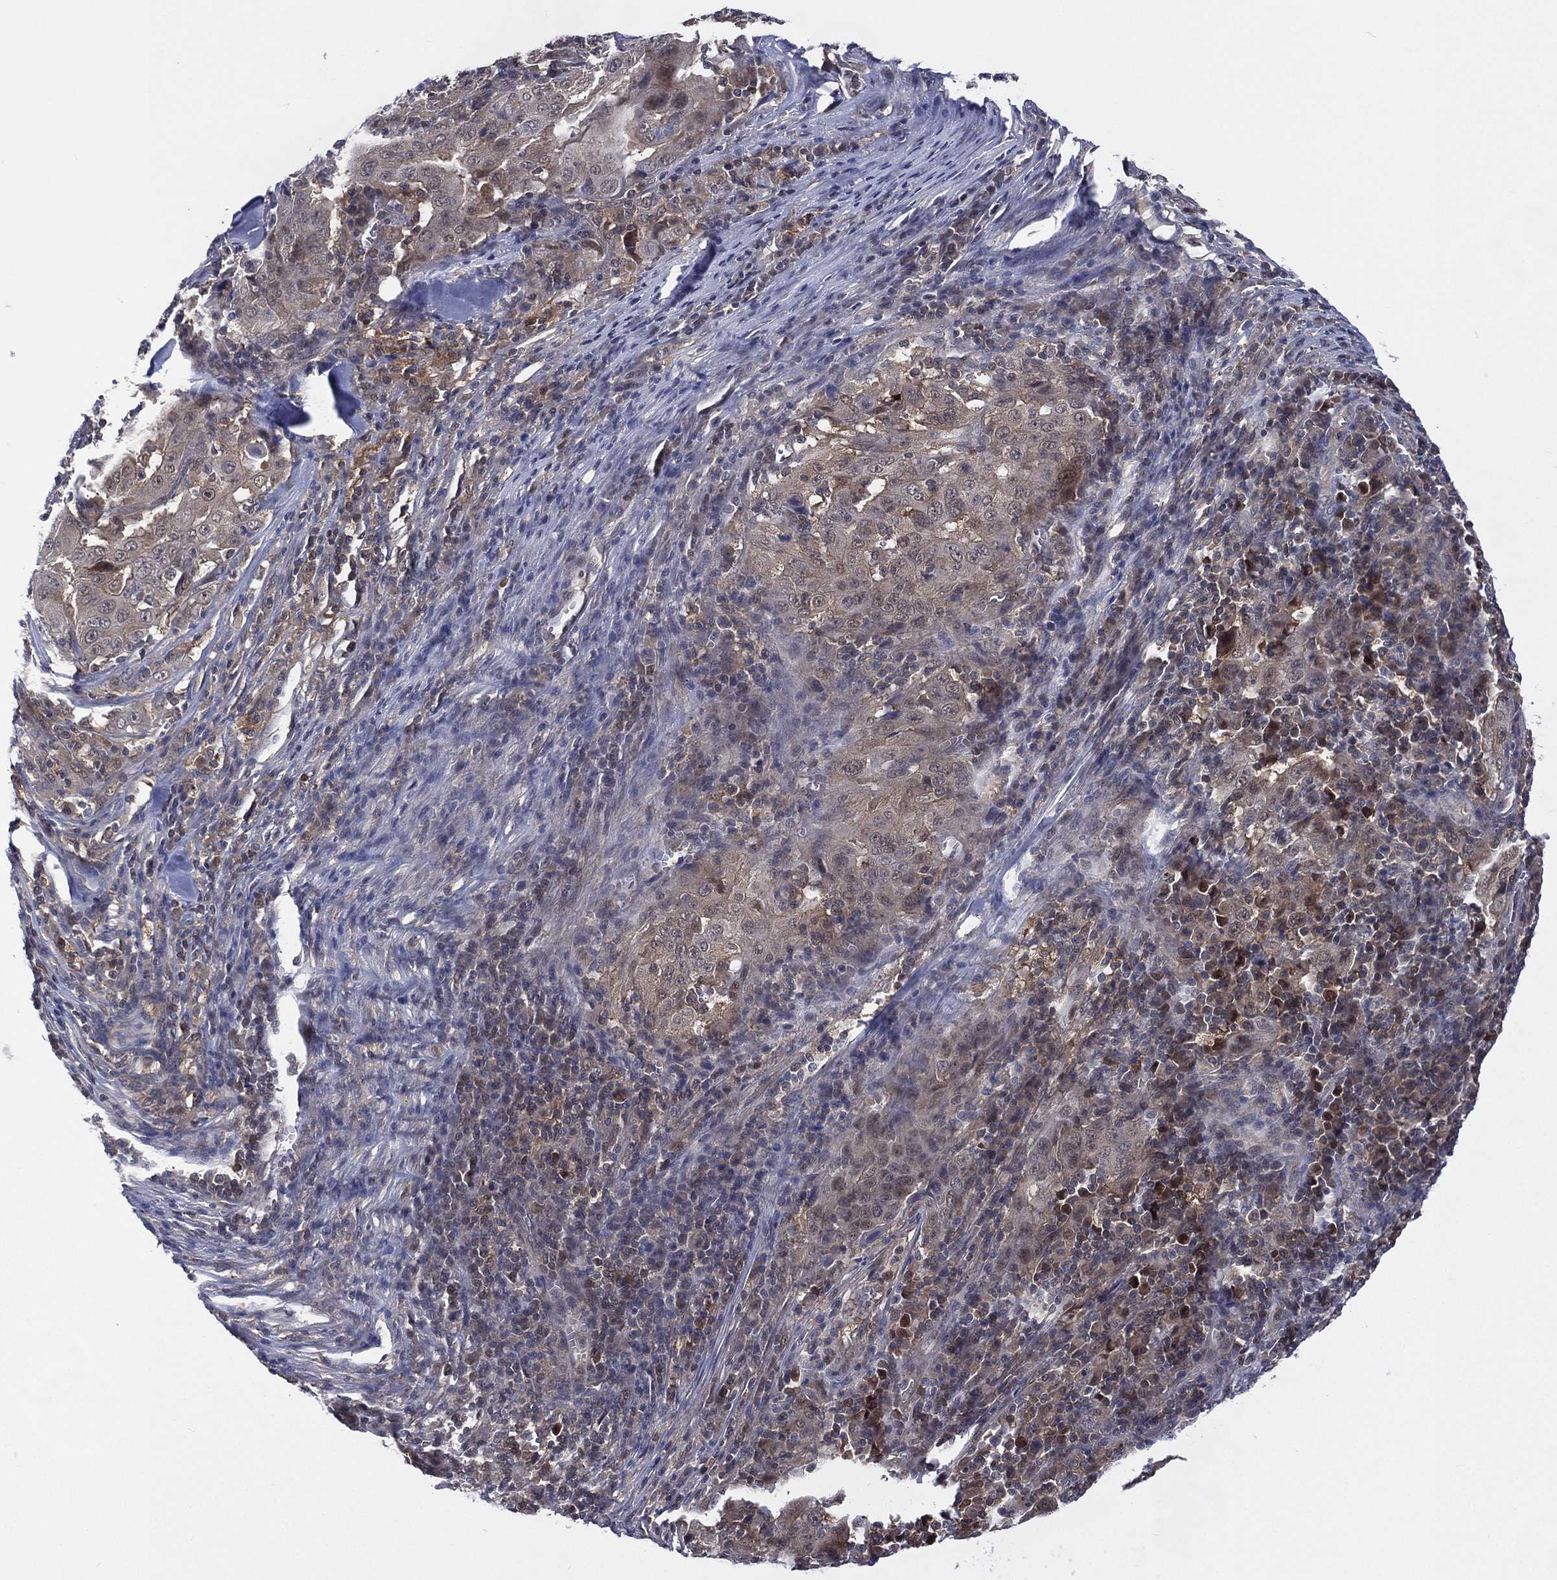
{"staining": {"intensity": "negative", "quantity": "none", "location": "none"}, "tissue": "pancreatic cancer", "cell_type": "Tumor cells", "image_type": "cancer", "snomed": [{"axis": "morphology", "description": "Adenocarcinoma, NOS"}, {"axis": "topography", "description": "Pancreas"}], "caption": "Tumor cells show no significant protein expression in adenocarcinoma (pancreatic).", "gene": "MTAP", "patient": {"sex": "male", "age": 63}}